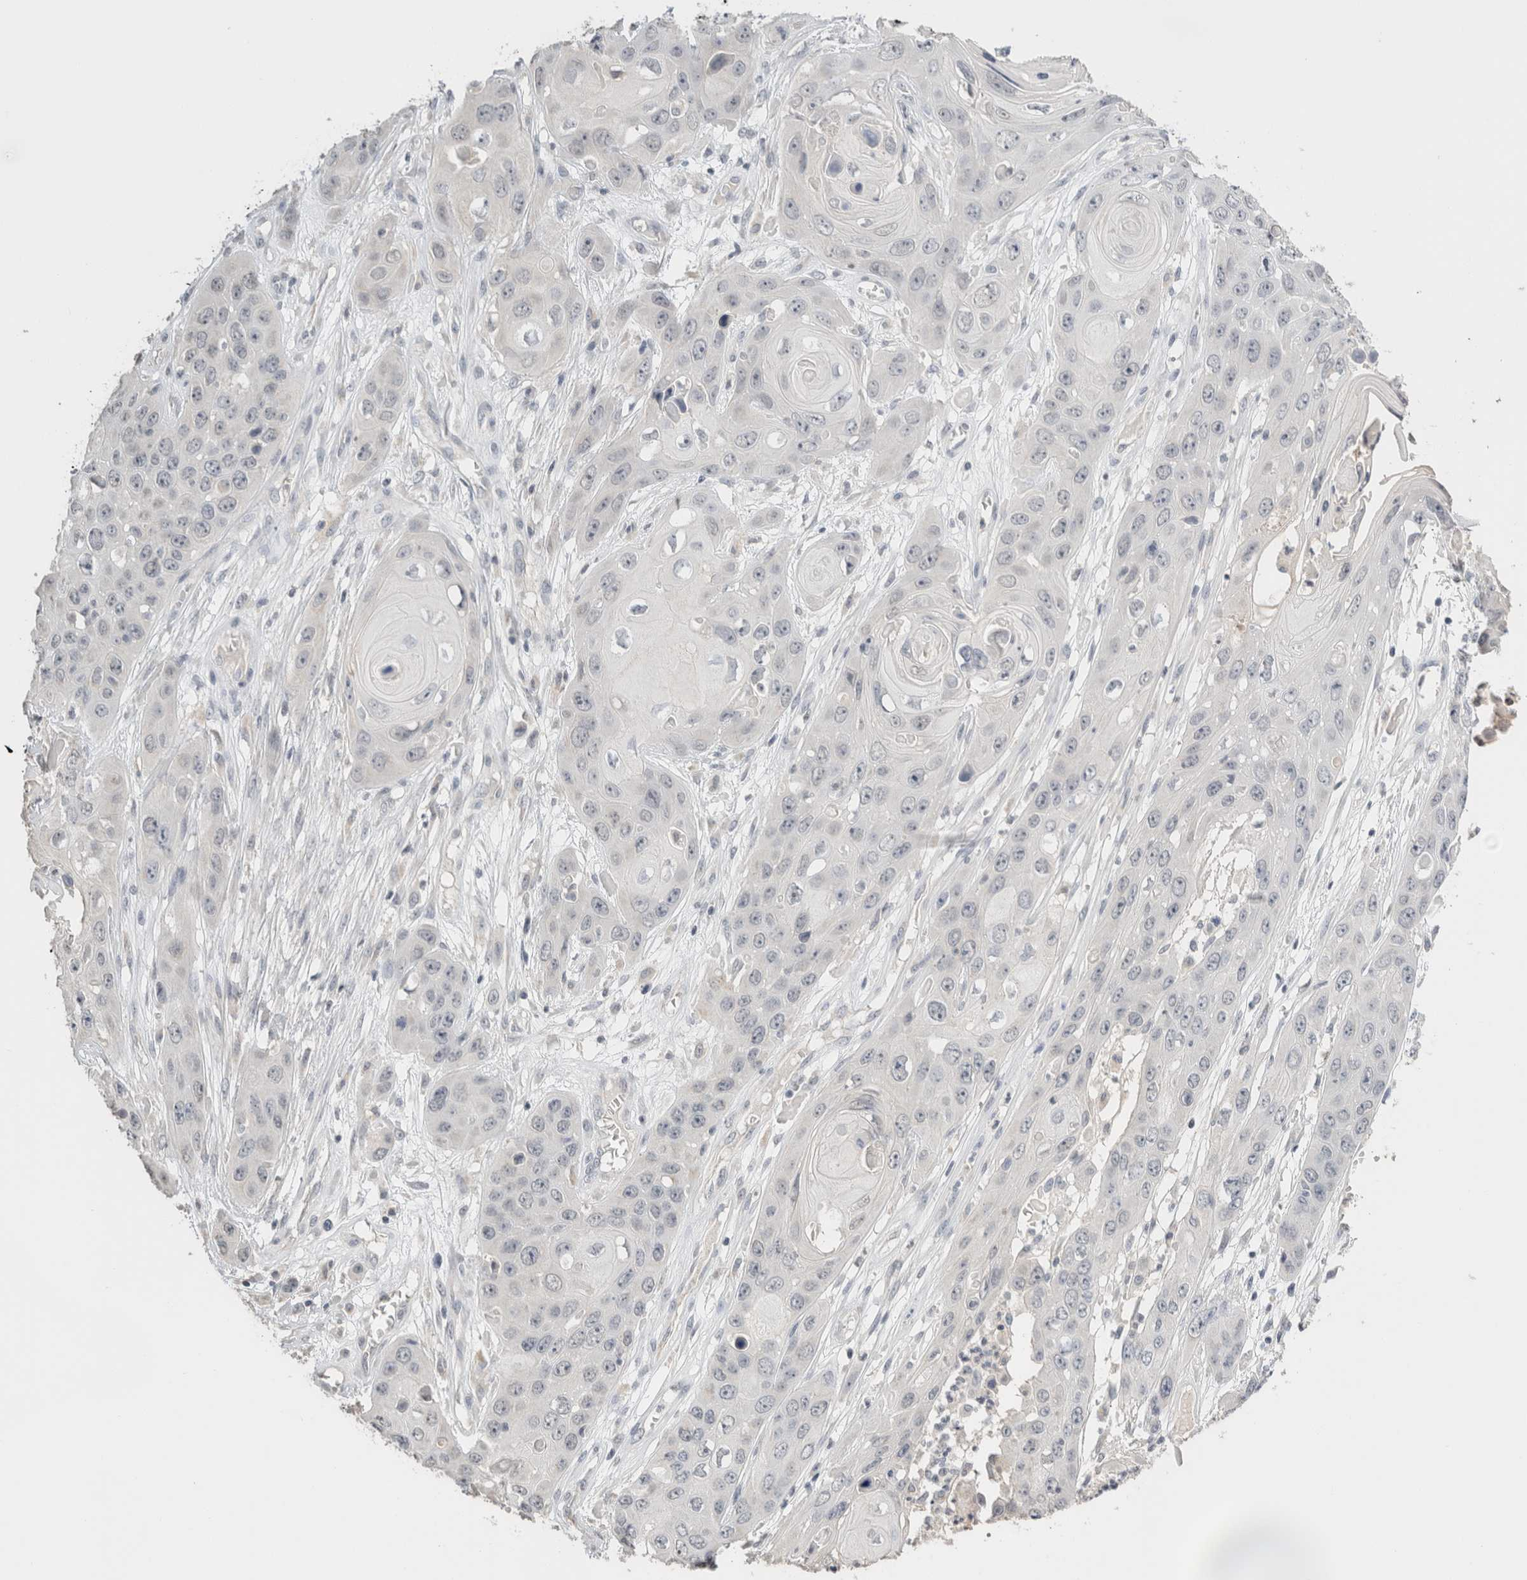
{"staining": {"intensity": "negative", "quantity": "none", "location": "none"}, "tissue": "skin cancer", "cell_type": "Tumor cells", "image_type": "cancer", "snomed": [{"axis": "morphology", "description": "Squamous cell carcinoma, NOS"}, {"axis": "topography", "description": "Skin"}], "caption": "This is an immunohistochemistry (IHC) histopathology image of human skin squamous cell carcinoma. There is no expression in tumor cells.", "gene": "CRAT", "patient": {"sex": "male", "age": 55}}